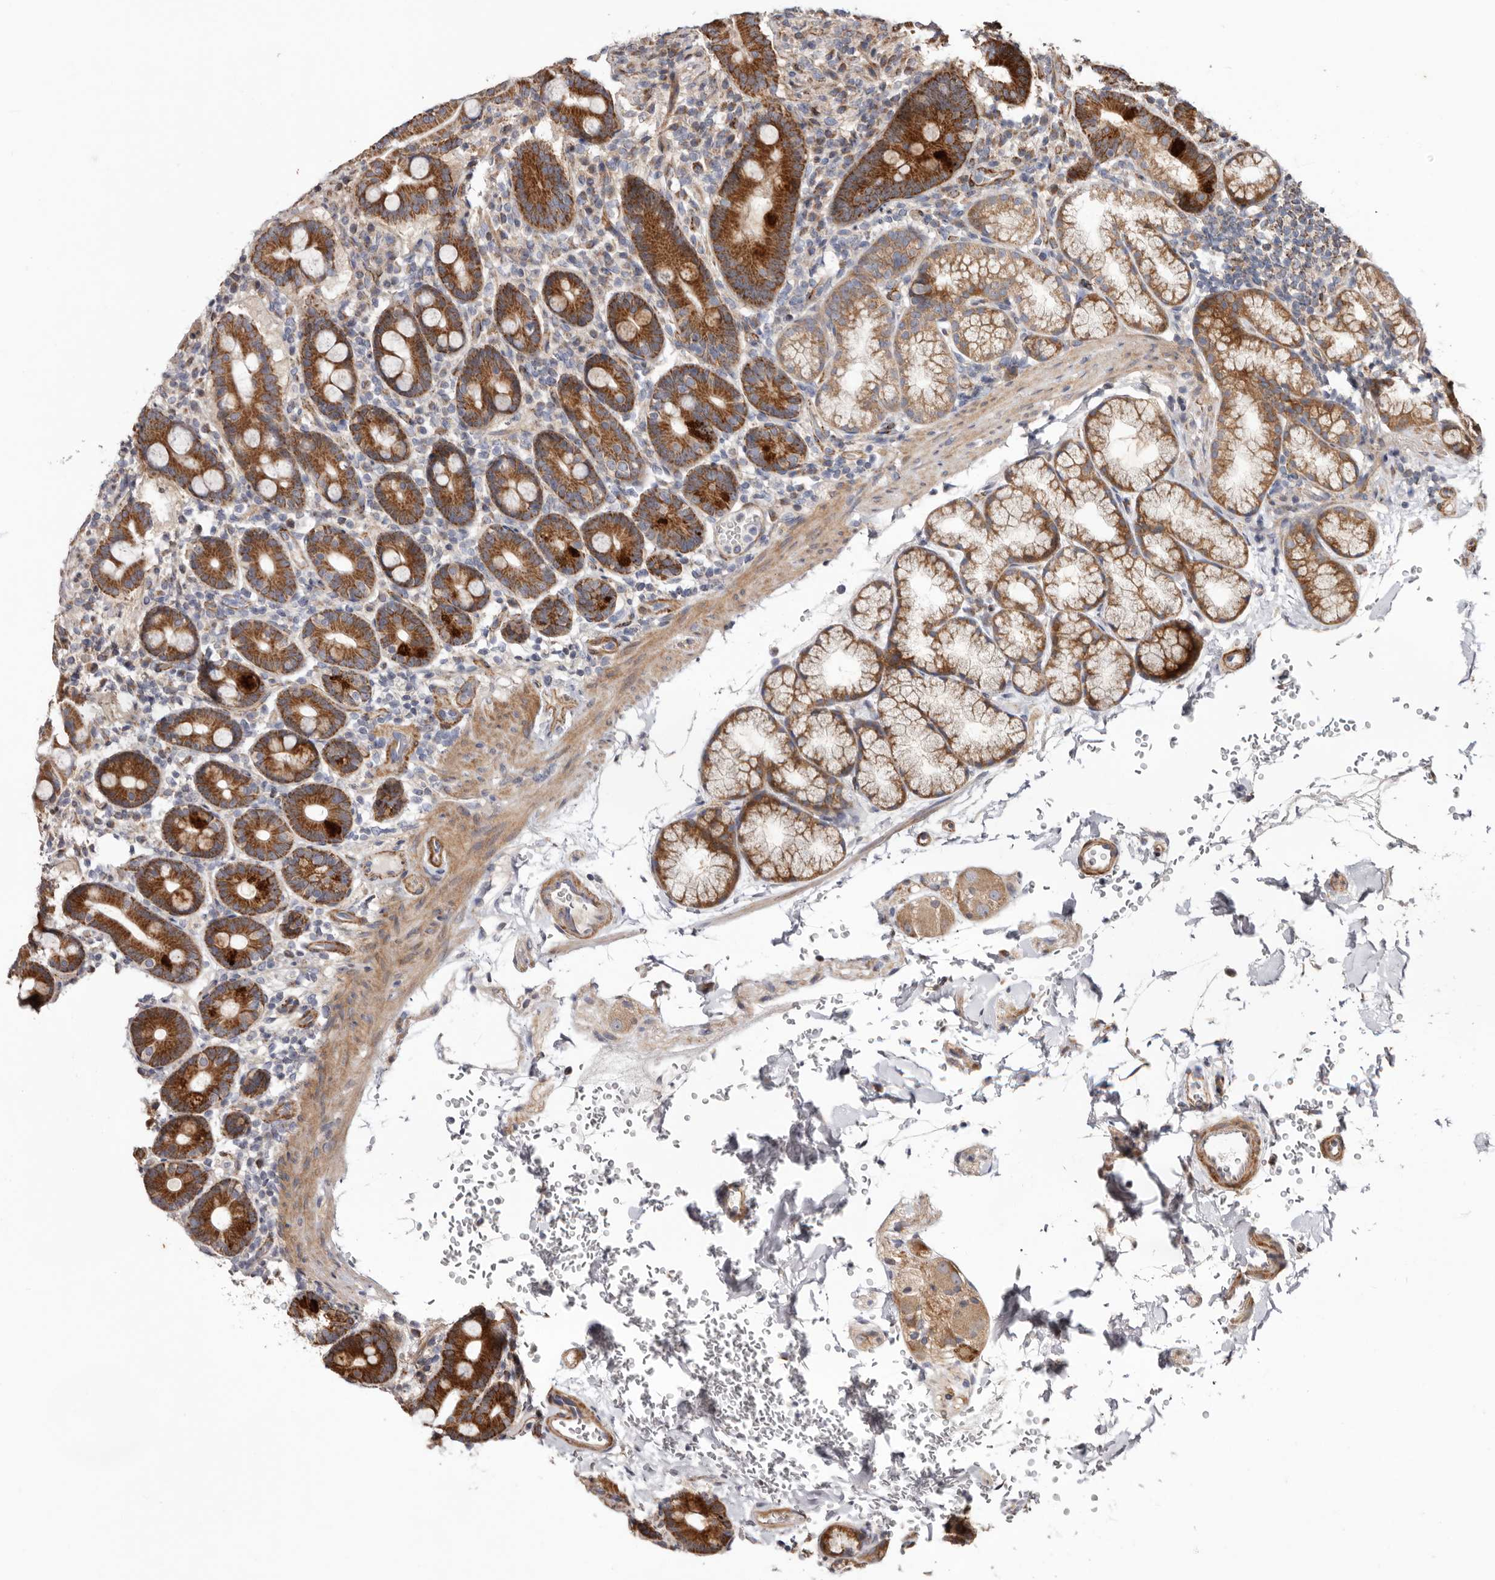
{"staining": {"intensity": "strong", "quantity": "25%-75%", "location": "cytoplasmic/membranous"}, "tissue": "duodenum", "cell_type": "Glandular cells", "image_type": "normal", "snomed": [{"axis": "morphology", "description": "Normal tissue, NOS"}, {"axis": "topography", "description": "Duodenum"}], "caption": "An IHC image of normal tissue is shown. Protein staining in brown highlights strong cytoplasmic/membranous positivity in duodenum within glandular cells. The staining is performed using DAB brown chromogen to label protein expression. The nuclei are counter-stained blue using hematoxylin.", "gene": "PROKR1", "patient": {"sex": "male", "age": 54}}